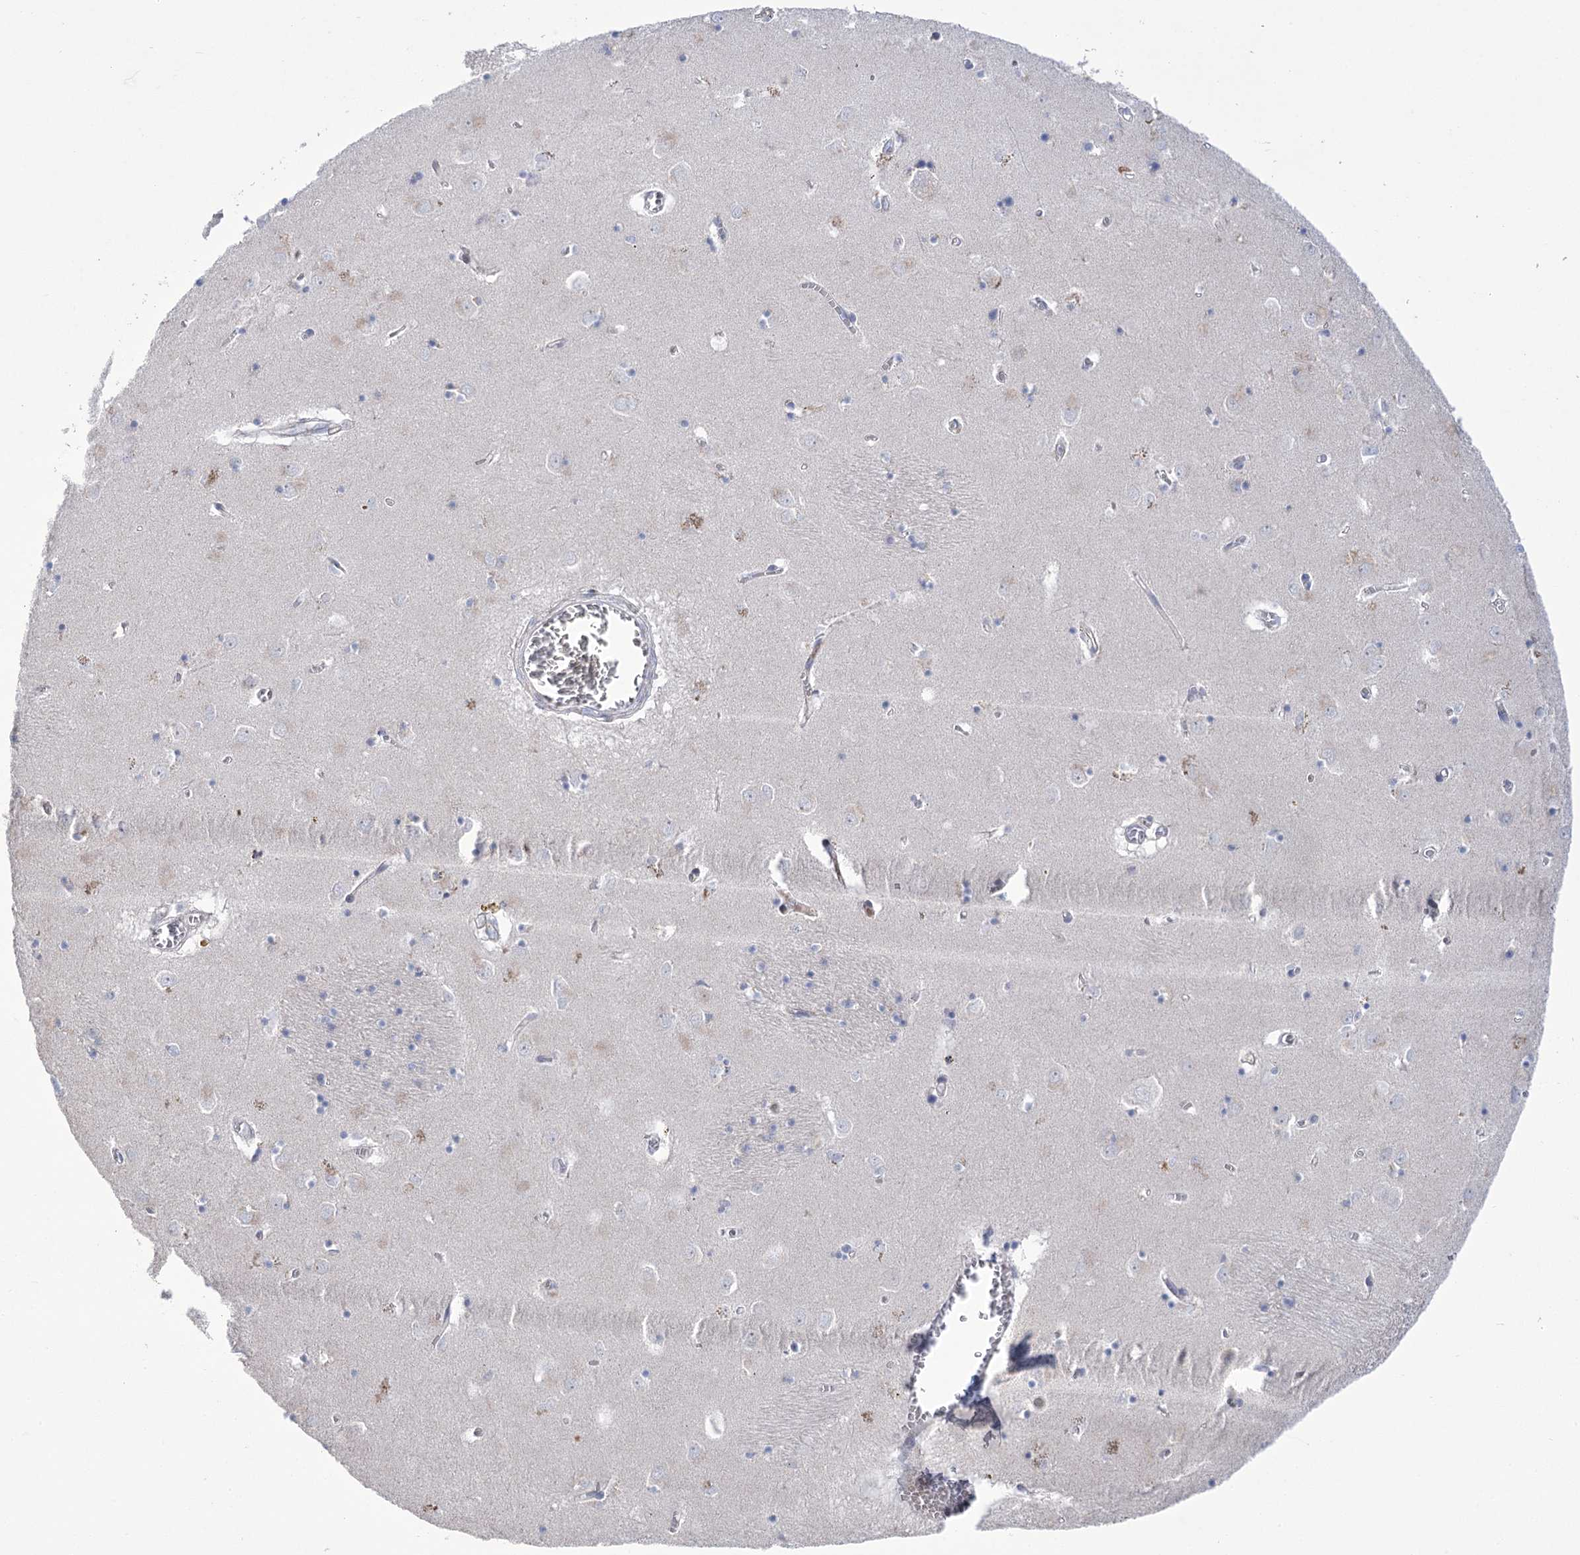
{"staining": {"intensity": "negative", "quantity": "none", "location": "none"}, "tissue": "caudate", "cell_type": "Glial cells", "image_type": "normal", "snomed": [{"axis": "morphology", "description": "Normal tissue, NOS"}, {"axis": "topography", "description": "Lateral ventricle wall"}], "caption": "This is an IHC image of unremarkable human caudate. There is no staining in glial cells.", "gene": "NME7", "patient": {"sex": "male", "age": 70}}